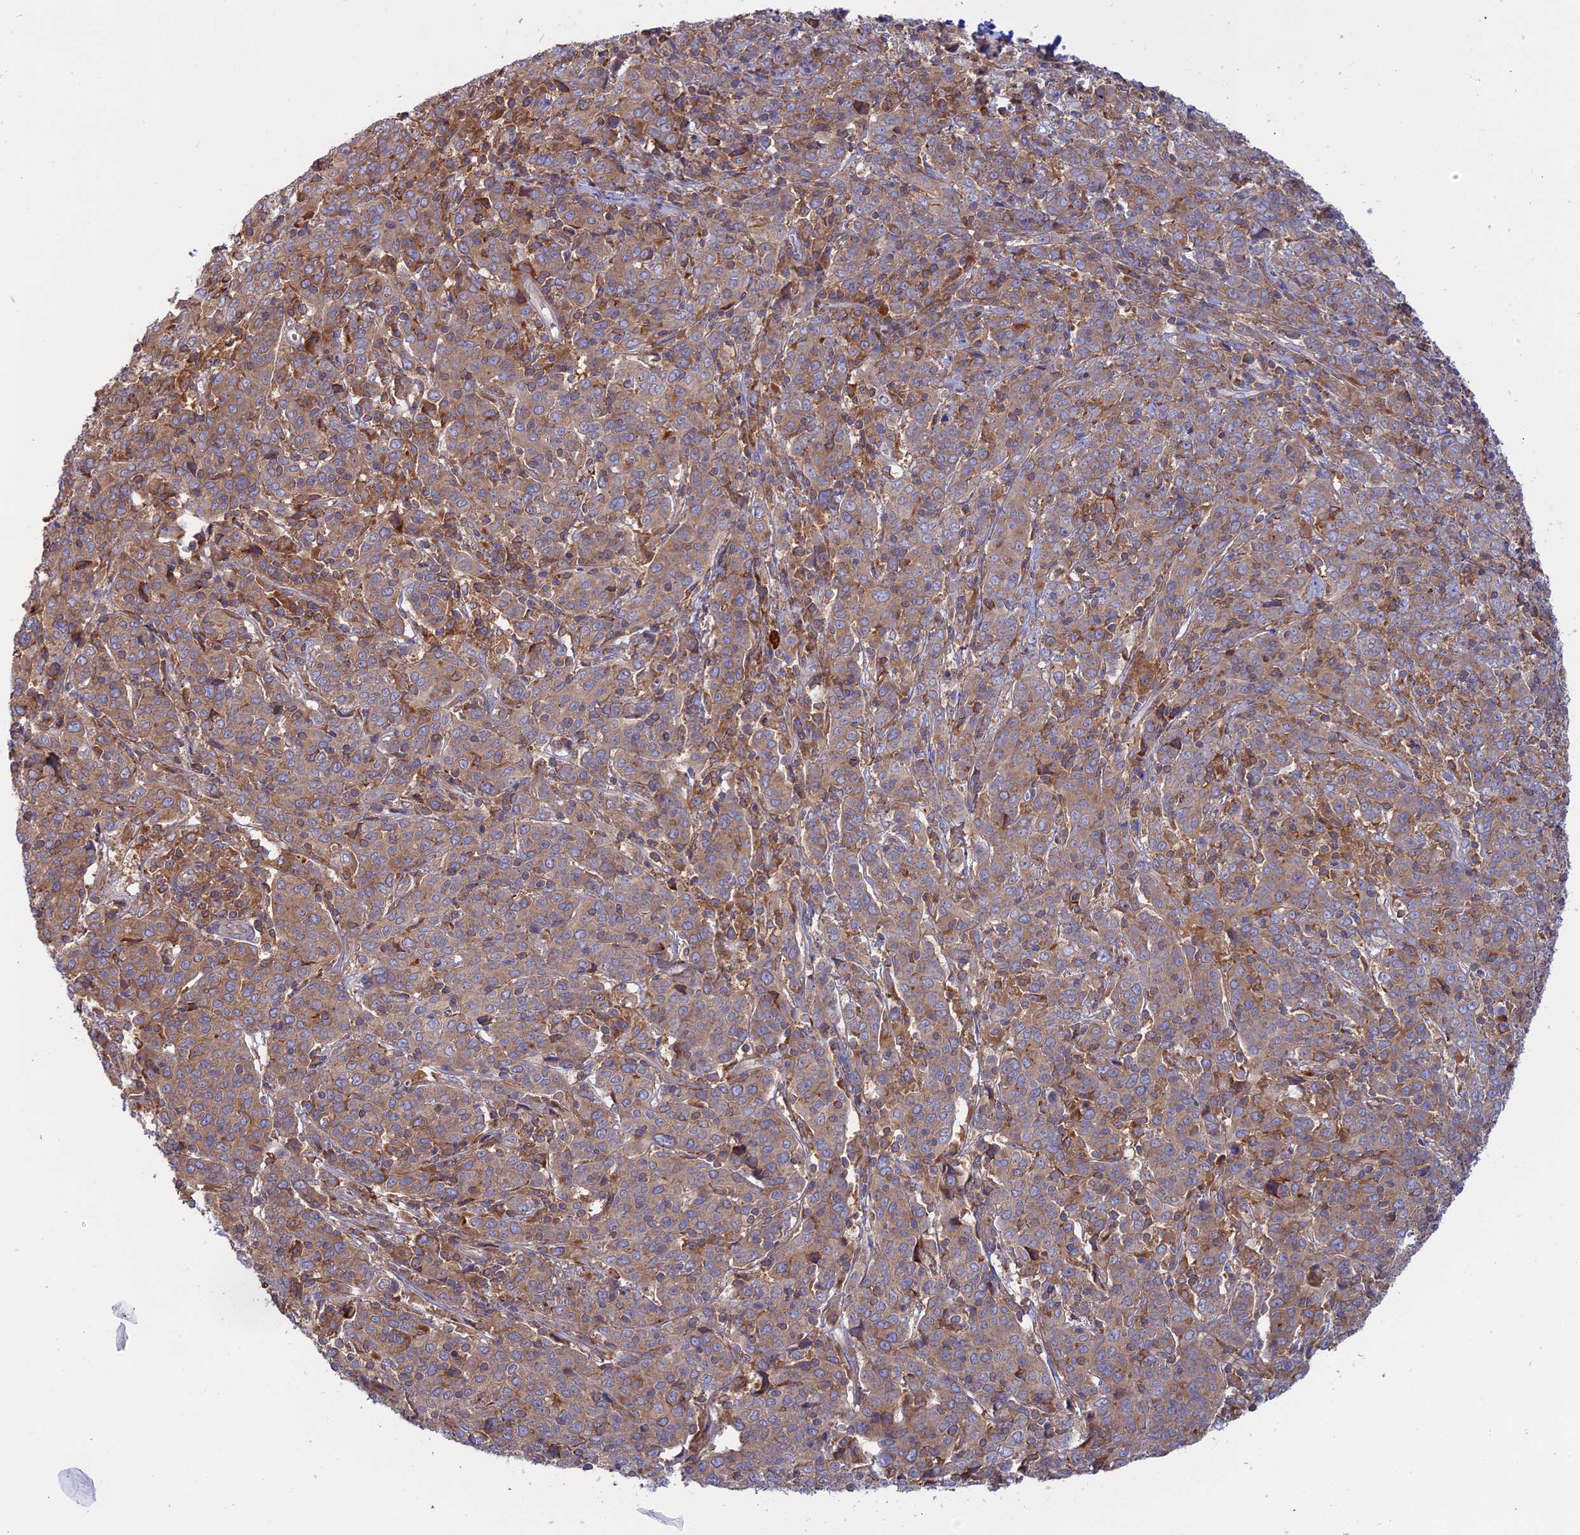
{"staining": {"intensity": "moderate", "quantity": "25%-75%", "location": "cytoplasmic/membranous"}, "tissue": "cervical cancer", "cell_type": "Tumor cells", "image_type": "cancer", "snomed": [{"axis": "morphology", "description": "Squamous cell carcinoma, NOS"}, {"axis": "topography", "description": "Cervix"}], "caption": "Cervical cancer (squamous cell carcinoma) stained for a protein reveals moderate cytoplasmic/membranous positivity in tumor cells. (DAB = brown stain, brightfield microscopy at high magnification).", "gene": "GMIP", "patient": {"sex": "female", "age": 67}}